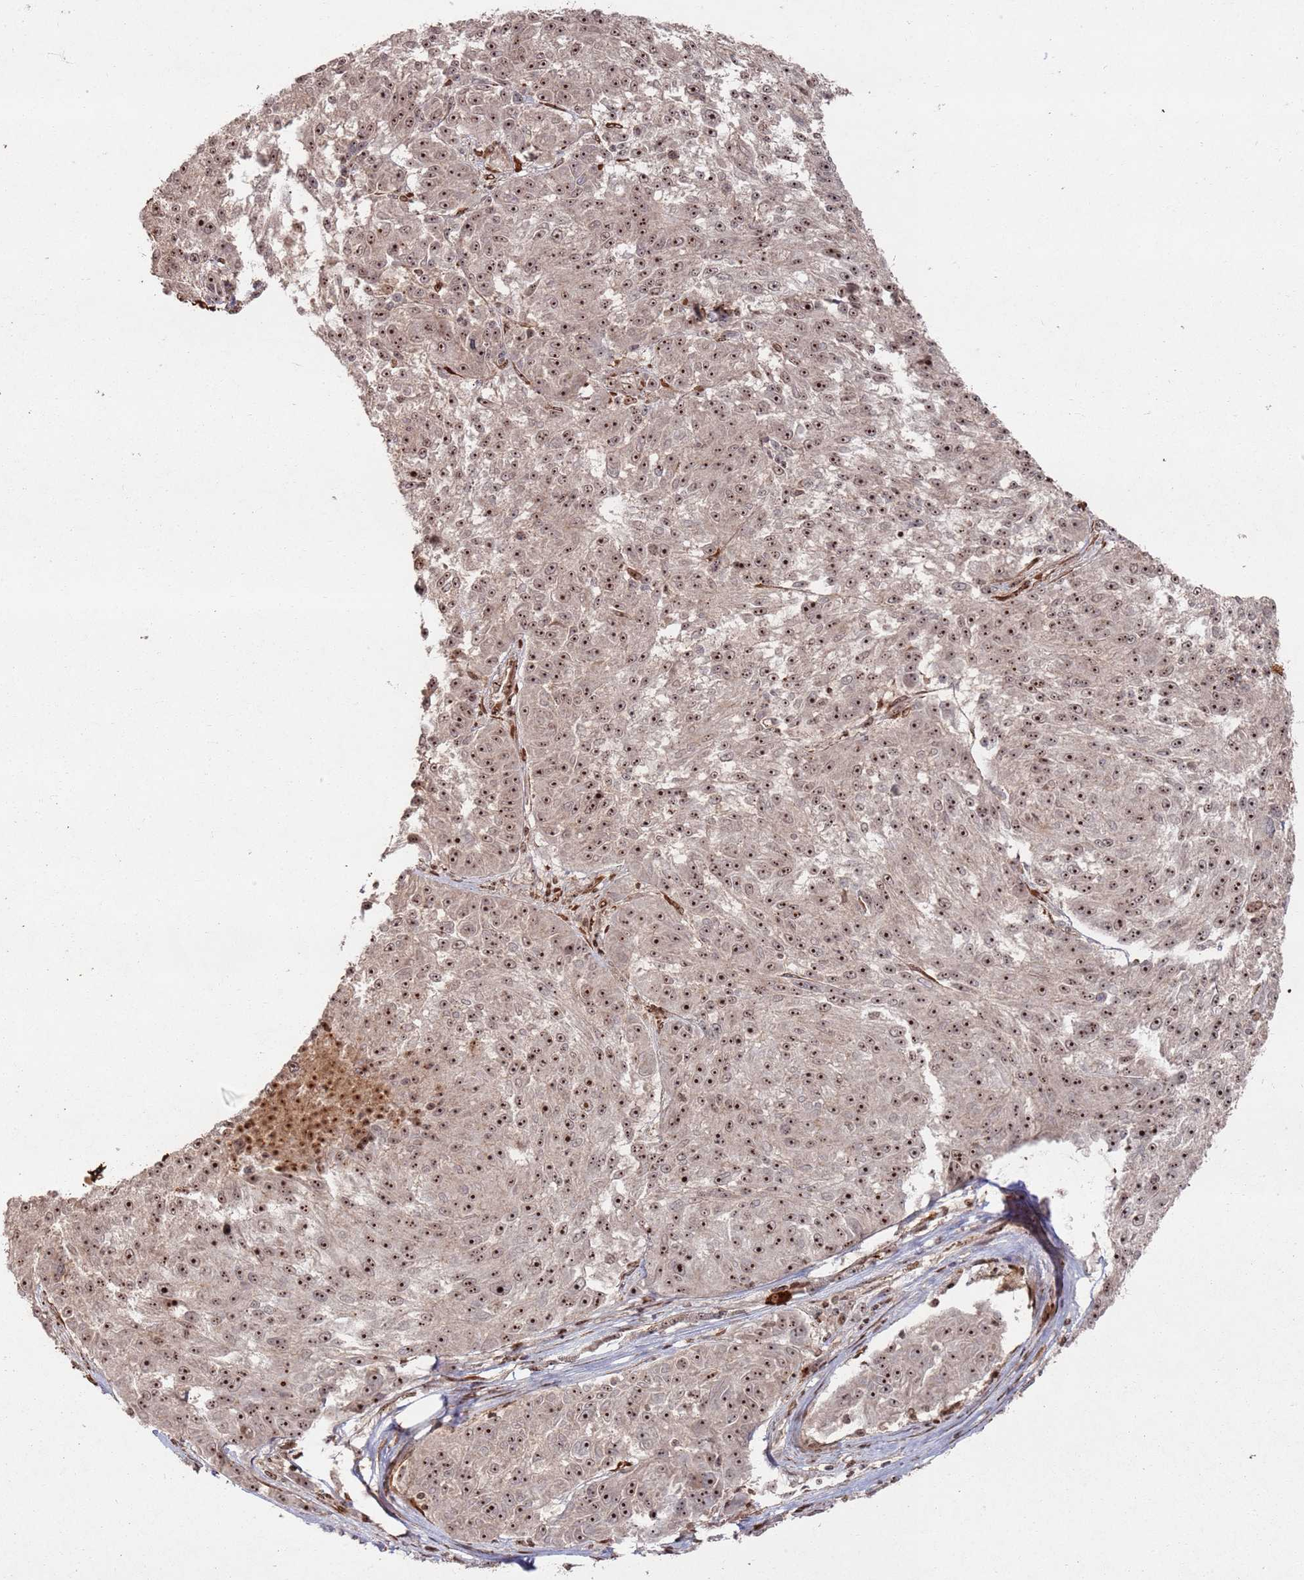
{"staining": {"intensity": "strong", "quantity": ">75%", "location": "nuclear"}, "tissue": "melanoma", "cell_type": "Tumor cells", "image_type": "cancer", "snomed": [{"axis": "morphology", "description": "Malignant melanoma, NOS"}, {"axis": "topography", "description": "Skin"}], "caption": "The photomicrograph reveals immunohistochemical staining of malignant melanoma. There is strong nuclear positivity is appreciated in about >75% of tumor cells.", "gene": "UTP11", "patient": {"sex": "male", "age": 53}}